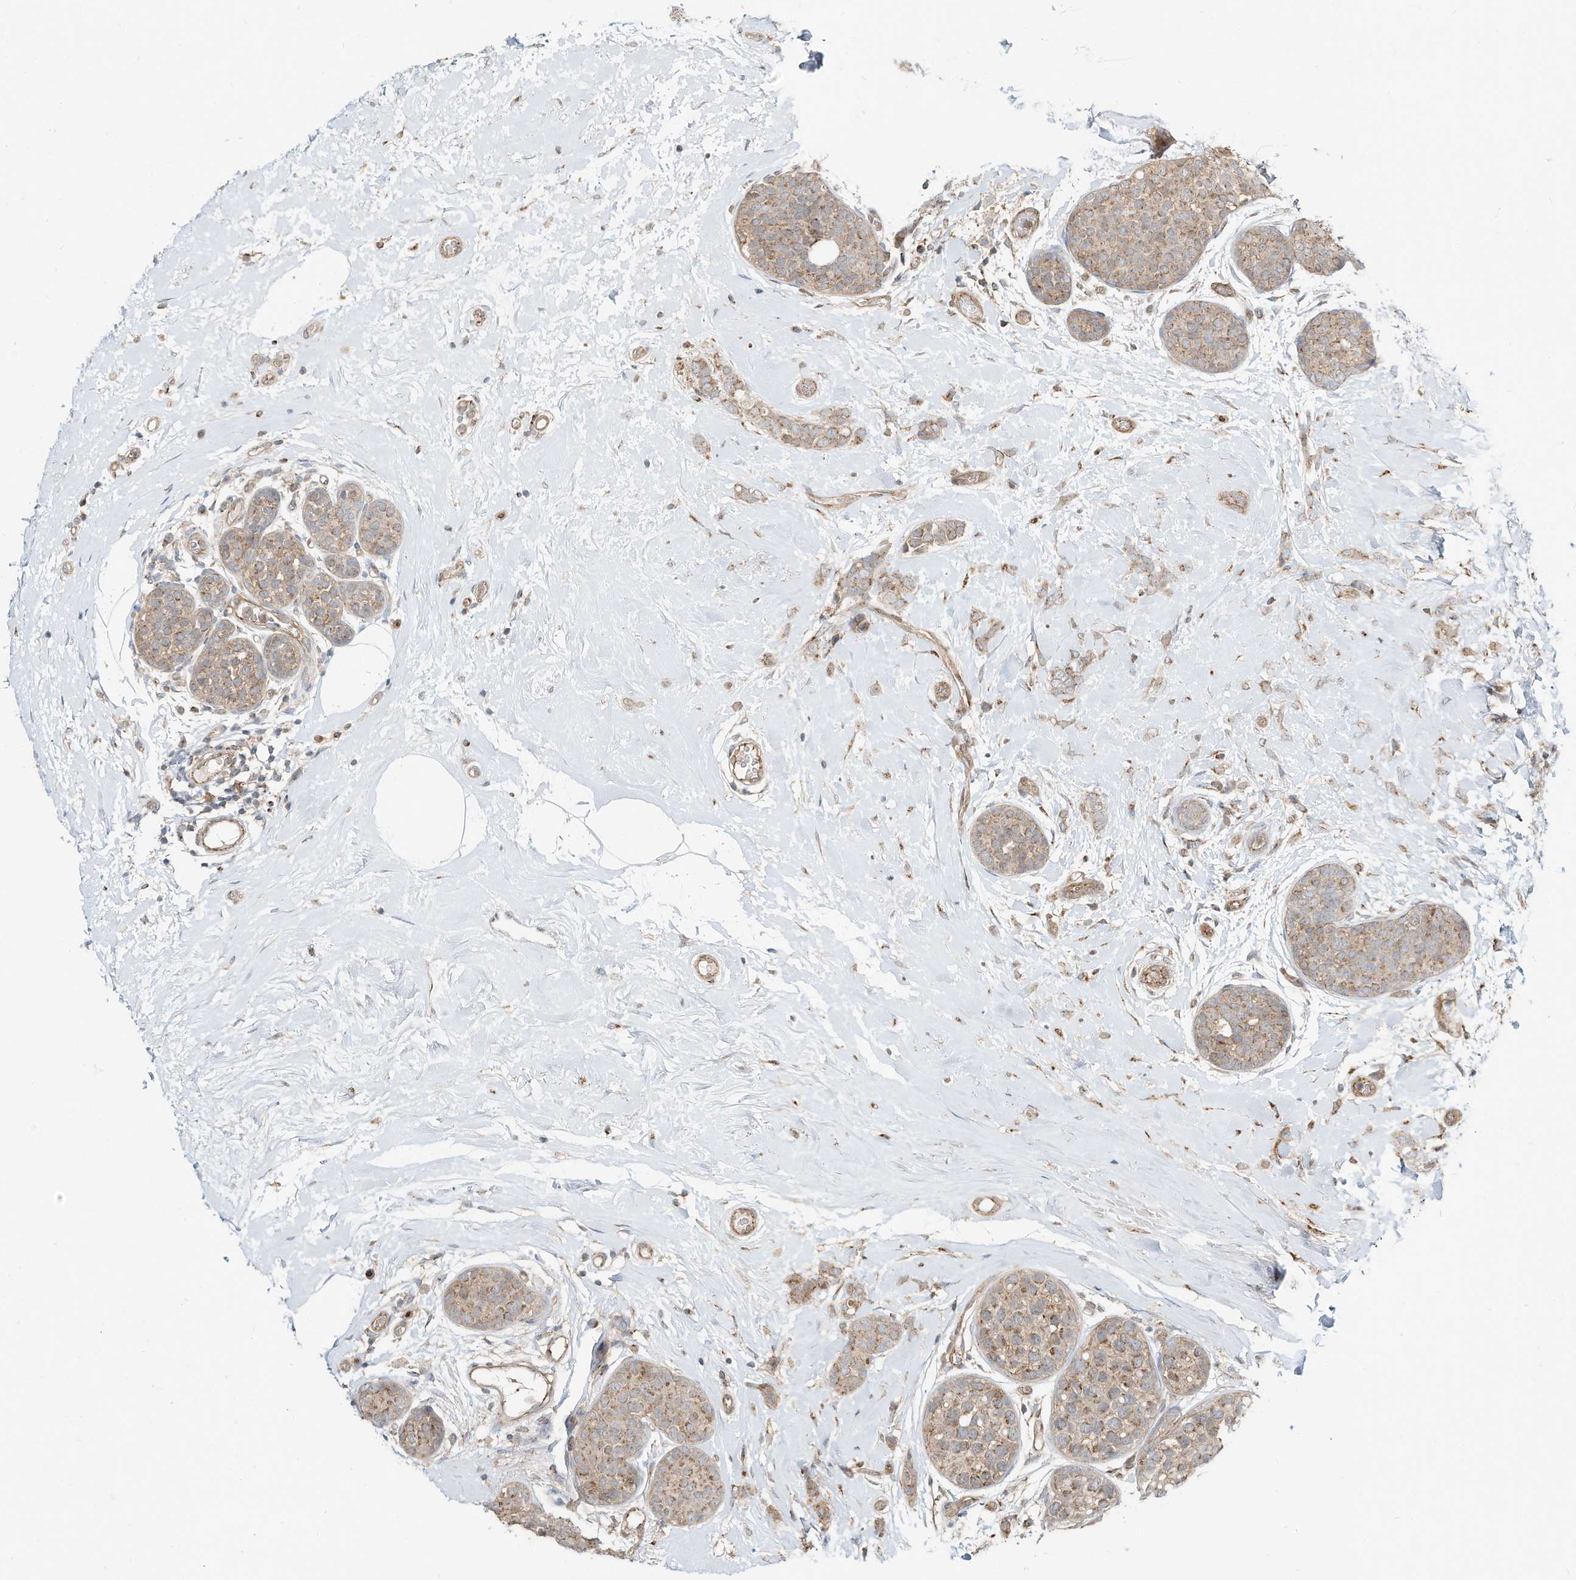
{"staining": {"intensity": "moderate", "quantity": ">75%", "location": "cytoplasmic/membranous"}, "tissue": "breast cancer", "cell_type": "Tumor cells", "image_type": "cancer", "snomed": [{"axis": "morphology", "description": "Lobular carcinoma, in situ"}, {"axis": "morphology", "description": "Lobular carcinoma"}, {"axis": "topography", "description": "Breast"}], "caption": "This micrograph shows IHC staining of human breast cancer (lobular carcinoma), with medium moderate cytoplasmic/membranous staining in approximately >75% of tumor cells.", "gene": "CUX1", "patient": {"sex": "female", "age": 41}}